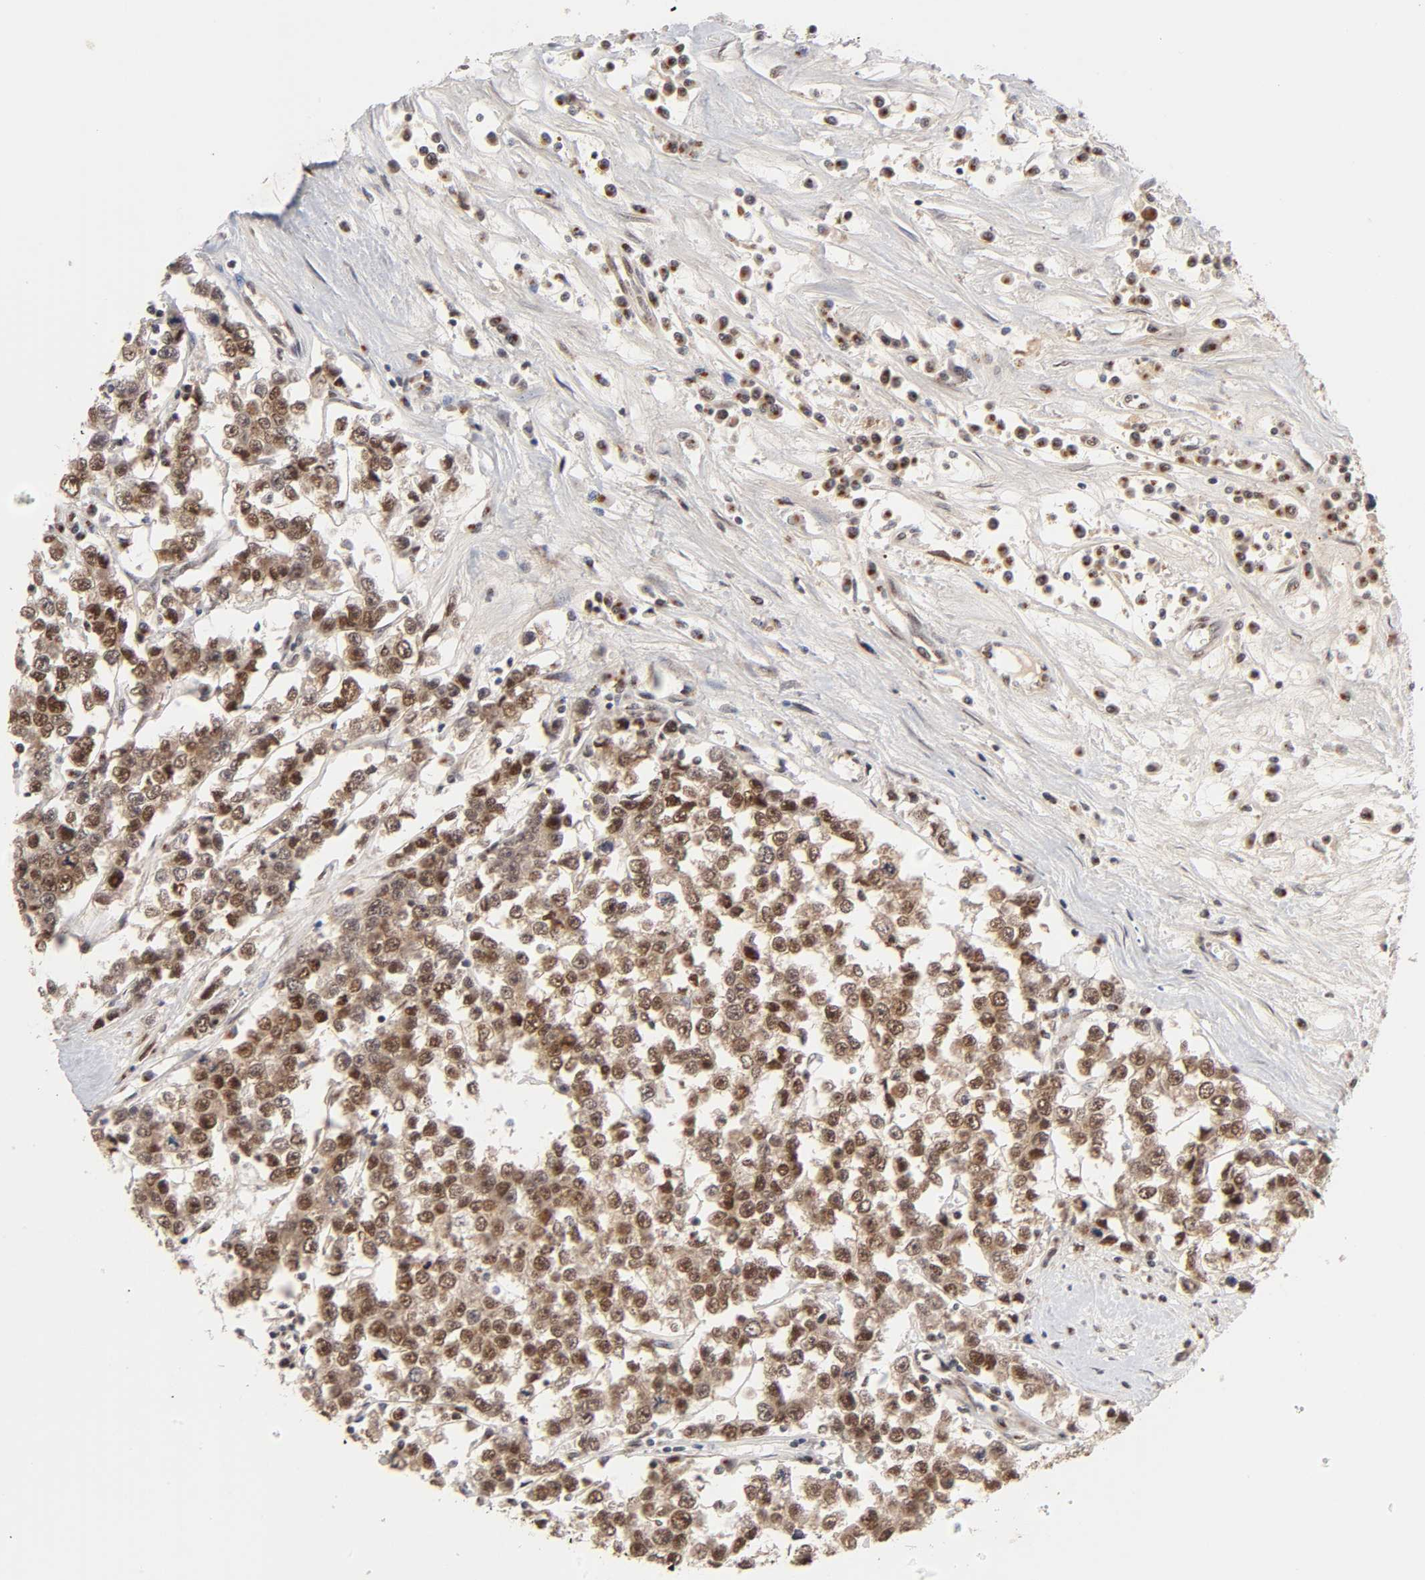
{"staining": {"intensity": "strong", "quantity": ">75%", "location": "cytoplasmic/membranous,nuclear"}, "tissue": "testis cancer", "cell_type": "Tumor cells", "image_type": "cancer", "snomed": [{"axis": "morphology", "description": "Seminoma, NOS"}, {"axis": "morphology", "description": "Carcinoma, Embryonal, NOS"}, {"axis": "topography", "description": "Testis"}], "caption": "Strong cytoplasmic/membranous and nuclear staining is identified in about >75% of tumor cells in testis cancer (embryonal carcinoma). (DAB = brown stain, brightfield microscopy at high magnification).", "gene": "EP300", "patient": {"sex": "male", "age": 52}}